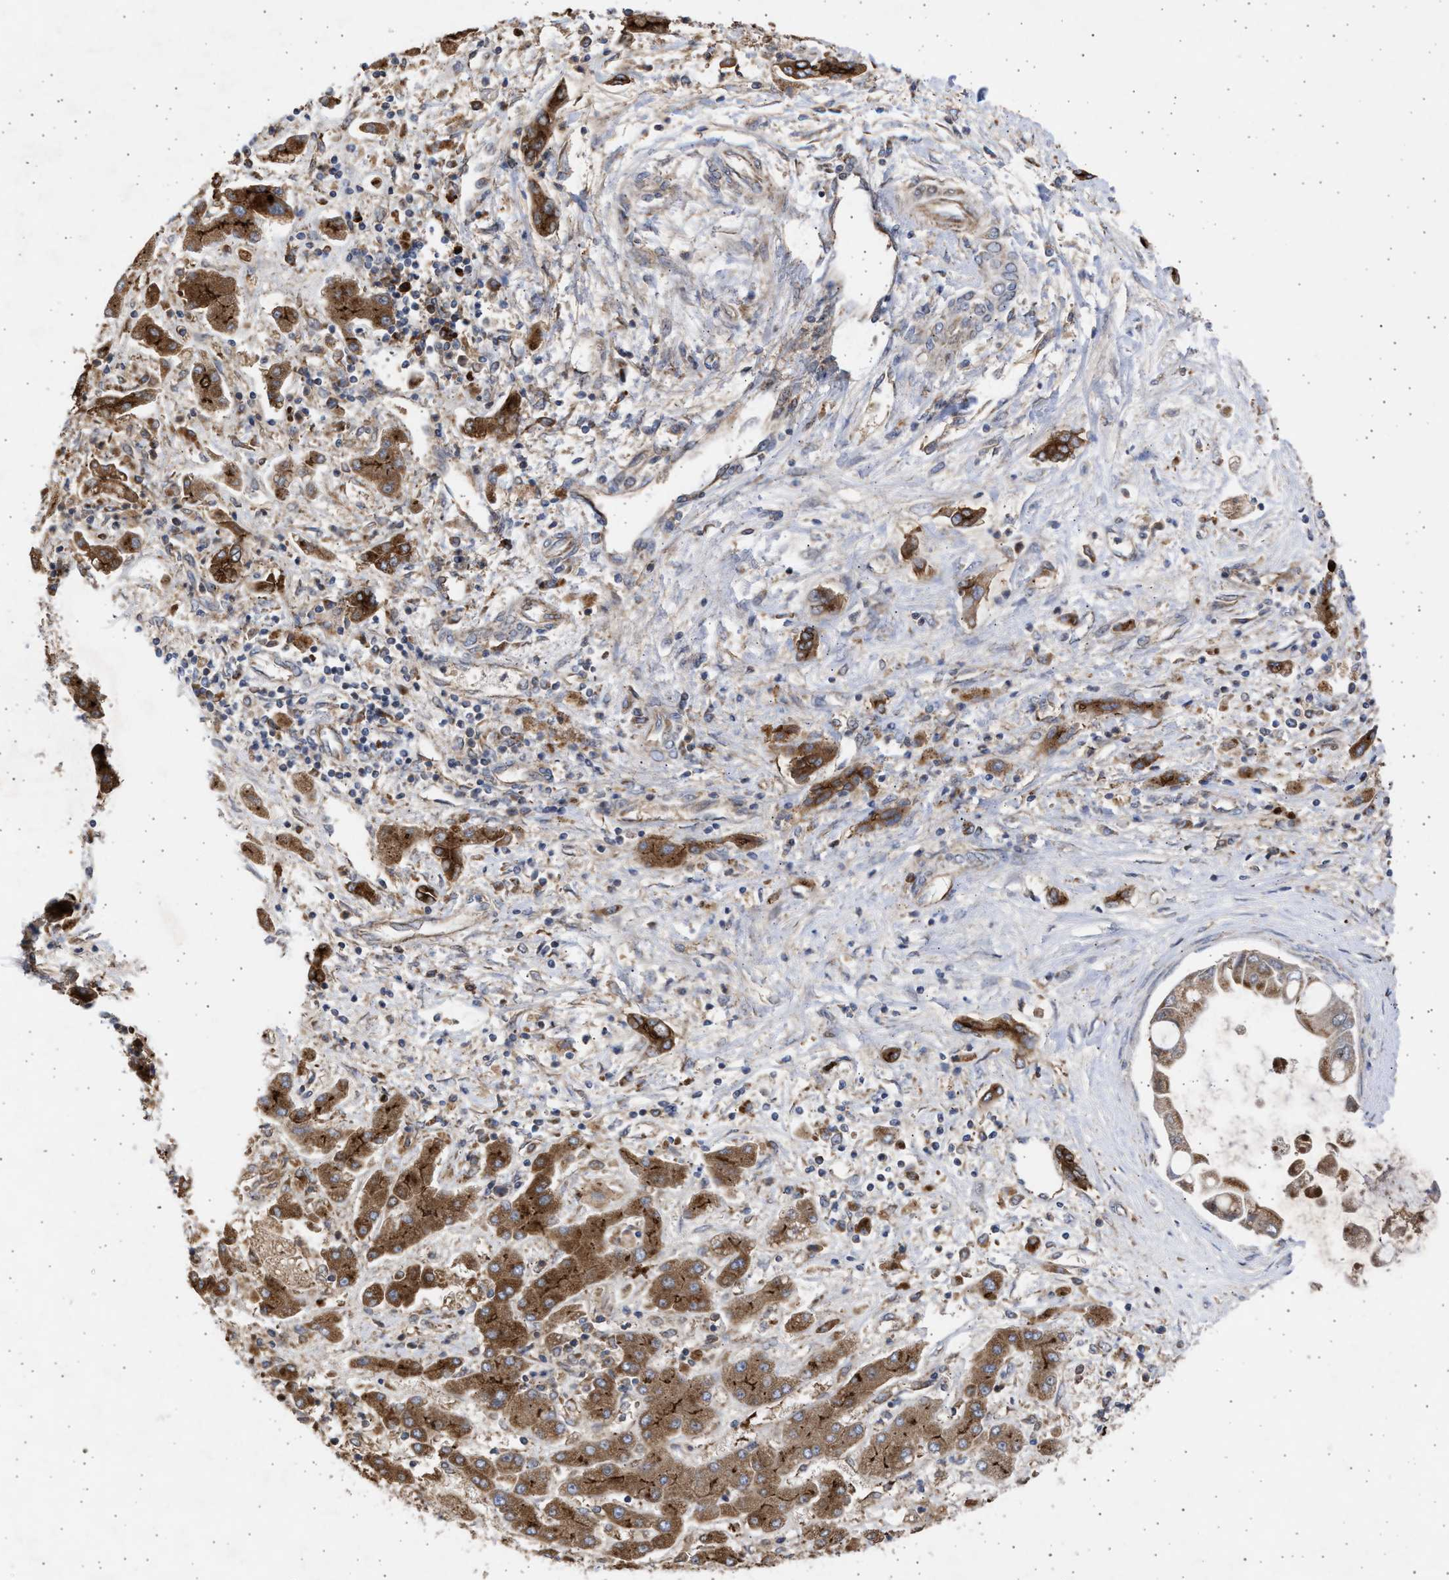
{"staining": {"intensity": "strong", "quantity": ">75%", "location": "cytoplasmic/membranous"}, "tissue": "liver cancer", "cell_type": "Tumor cells", "image_type": "cancer", "snomed": [{"axis": "morphology", "description": "Cholangiocarcinoma"}, {"axis": "topography", "description": "Liver"}], "caption": "Strong cytoplasmic/membranous protein expression is present in approximately >75% of tumor cells in liver cancer.", "gene": "TTC19", "patient": {"sex": "male", "age": 50}}